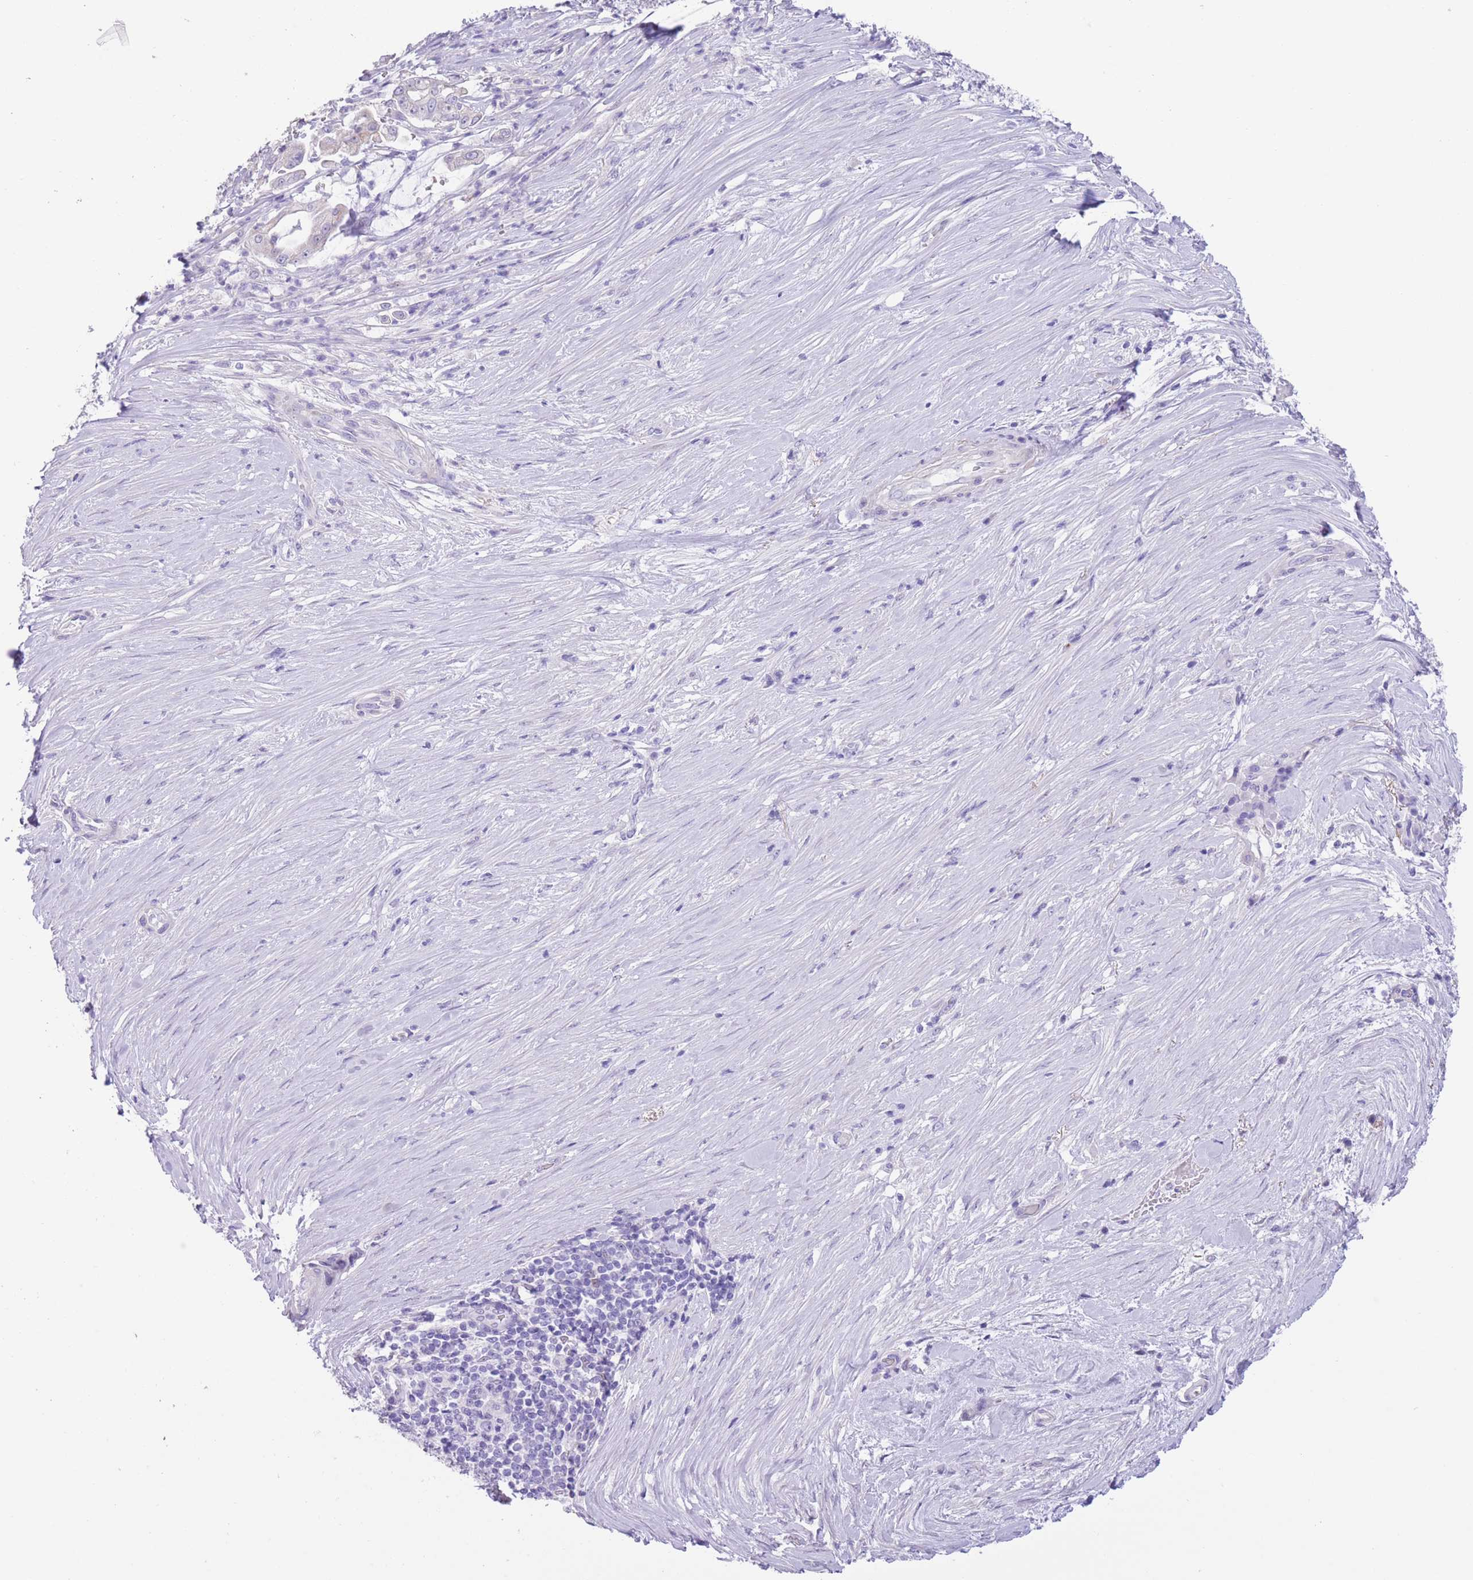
{"staining": {"intensity": "moderate", "quantity": "<25%", "location": "cytoplasmic/membranous"}, "tissue": "pancreatic cancer", "cell_type": "Tumor cells", "image_type": "cancer", "snomed": [{"axis": "morphology", "description": "Adenocarcinoma, NOS"}, {"axis": "topography", "description": "Pancreas"}], "caption": "Immunohistochemical staining of adenocarcinoma (pancreatic) shows low levels of moderate cytoplasmic/membranous expression in approximately <25% of tumor cells.", "gene": "RAI2", "patient": {"sex": "female", "age": 69}}